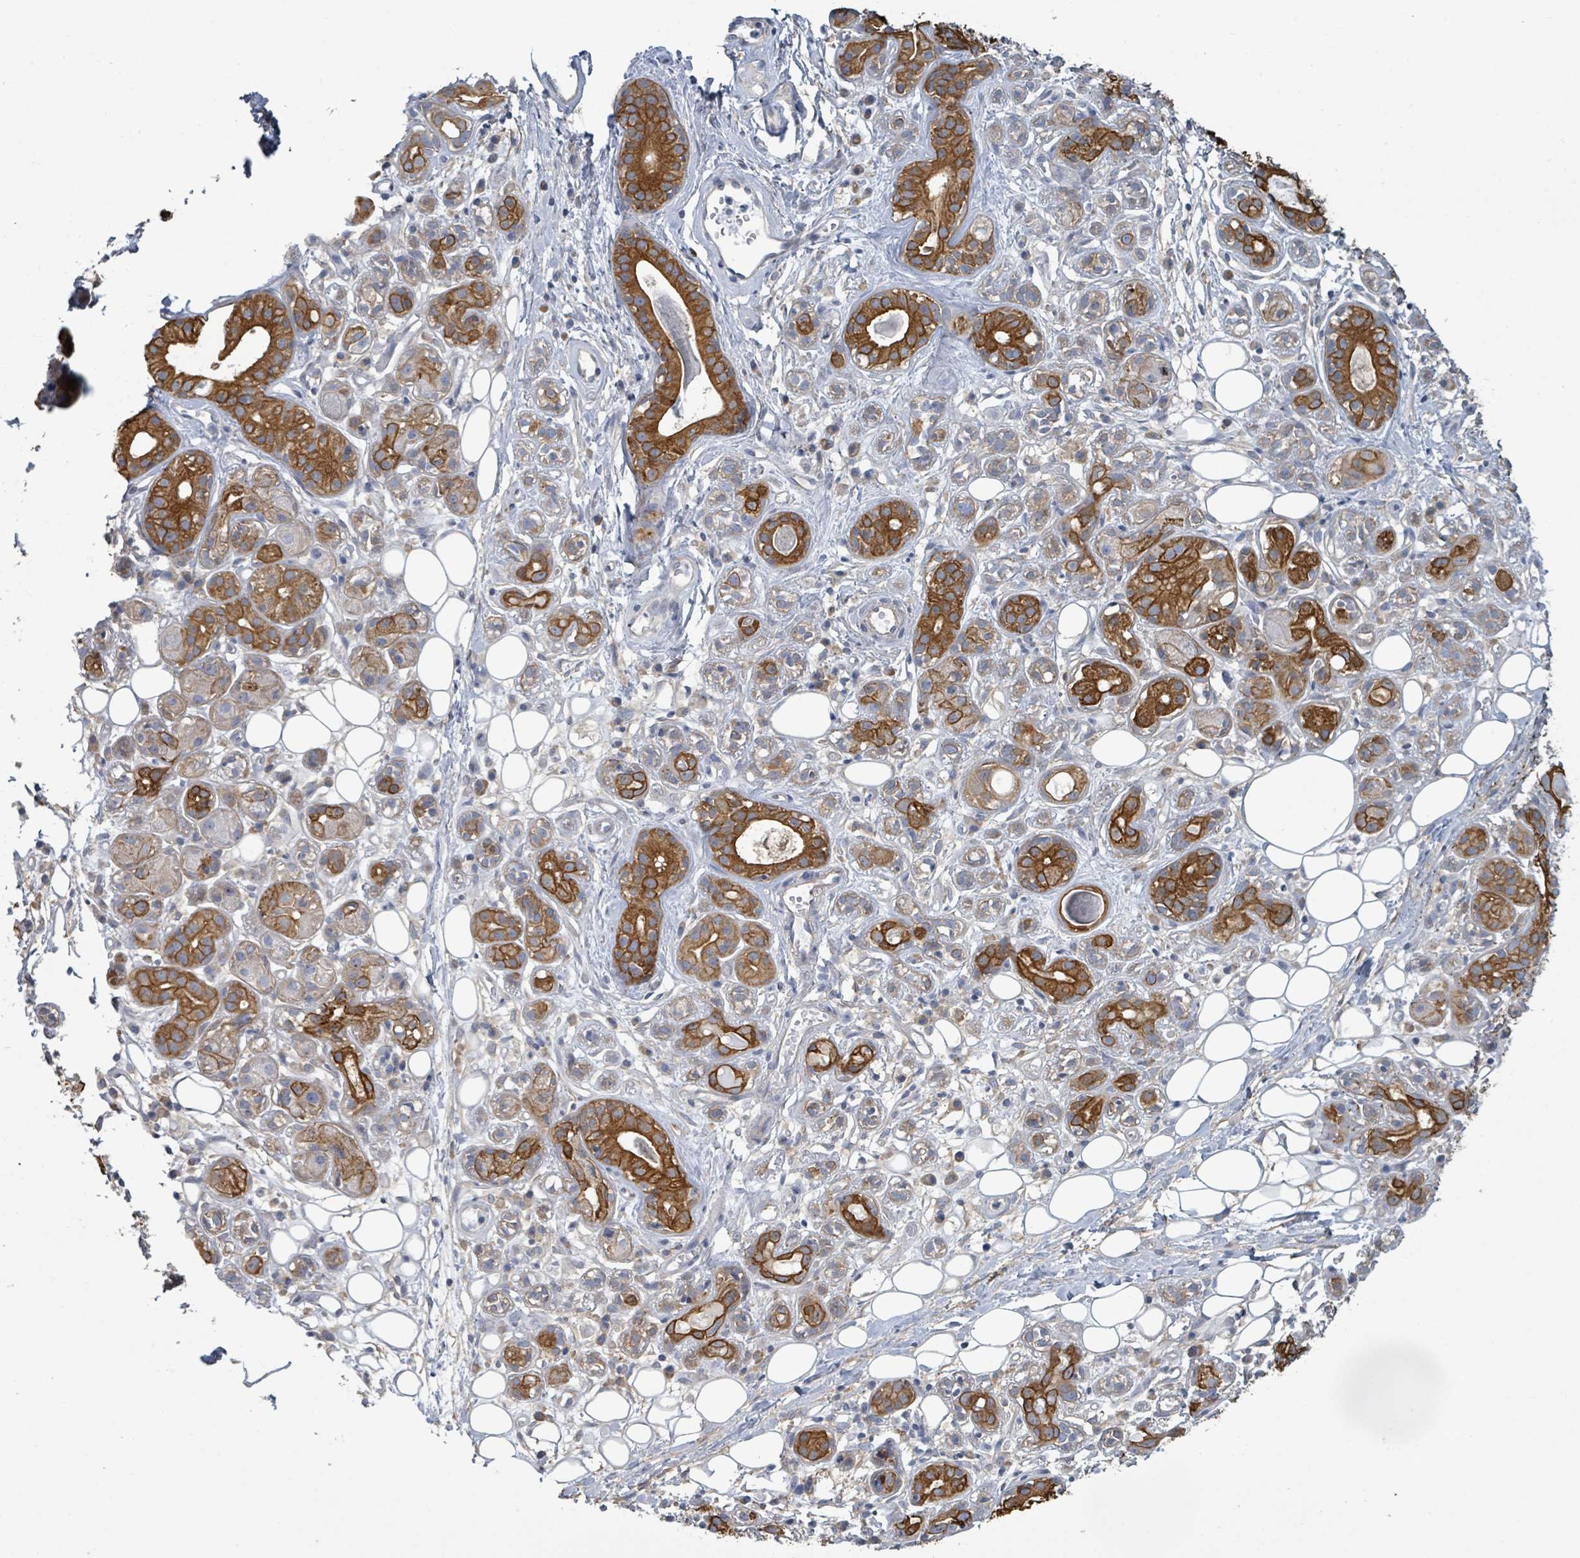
{"staining": {"intensity": "strong", "quantity": "25%-75%", "location": "cytoplasmic/membranous"}, "tissue": "salivary gland", "cell_type": "Glandular cells", "image_type": "normal", "snomed": [{"axis": "morphology", "description": "Normal tissue, NOS"}, {"axis": "topography", "description": "Salivary gland"}], "caption": "The image demonstrates staining of benign salivary gland, revealing strong cytoplasmic/membranous protein expression (brown color) within glandular cells.", "gene": "COL13A1", "patient": {"sex": "male", "age": 54}}